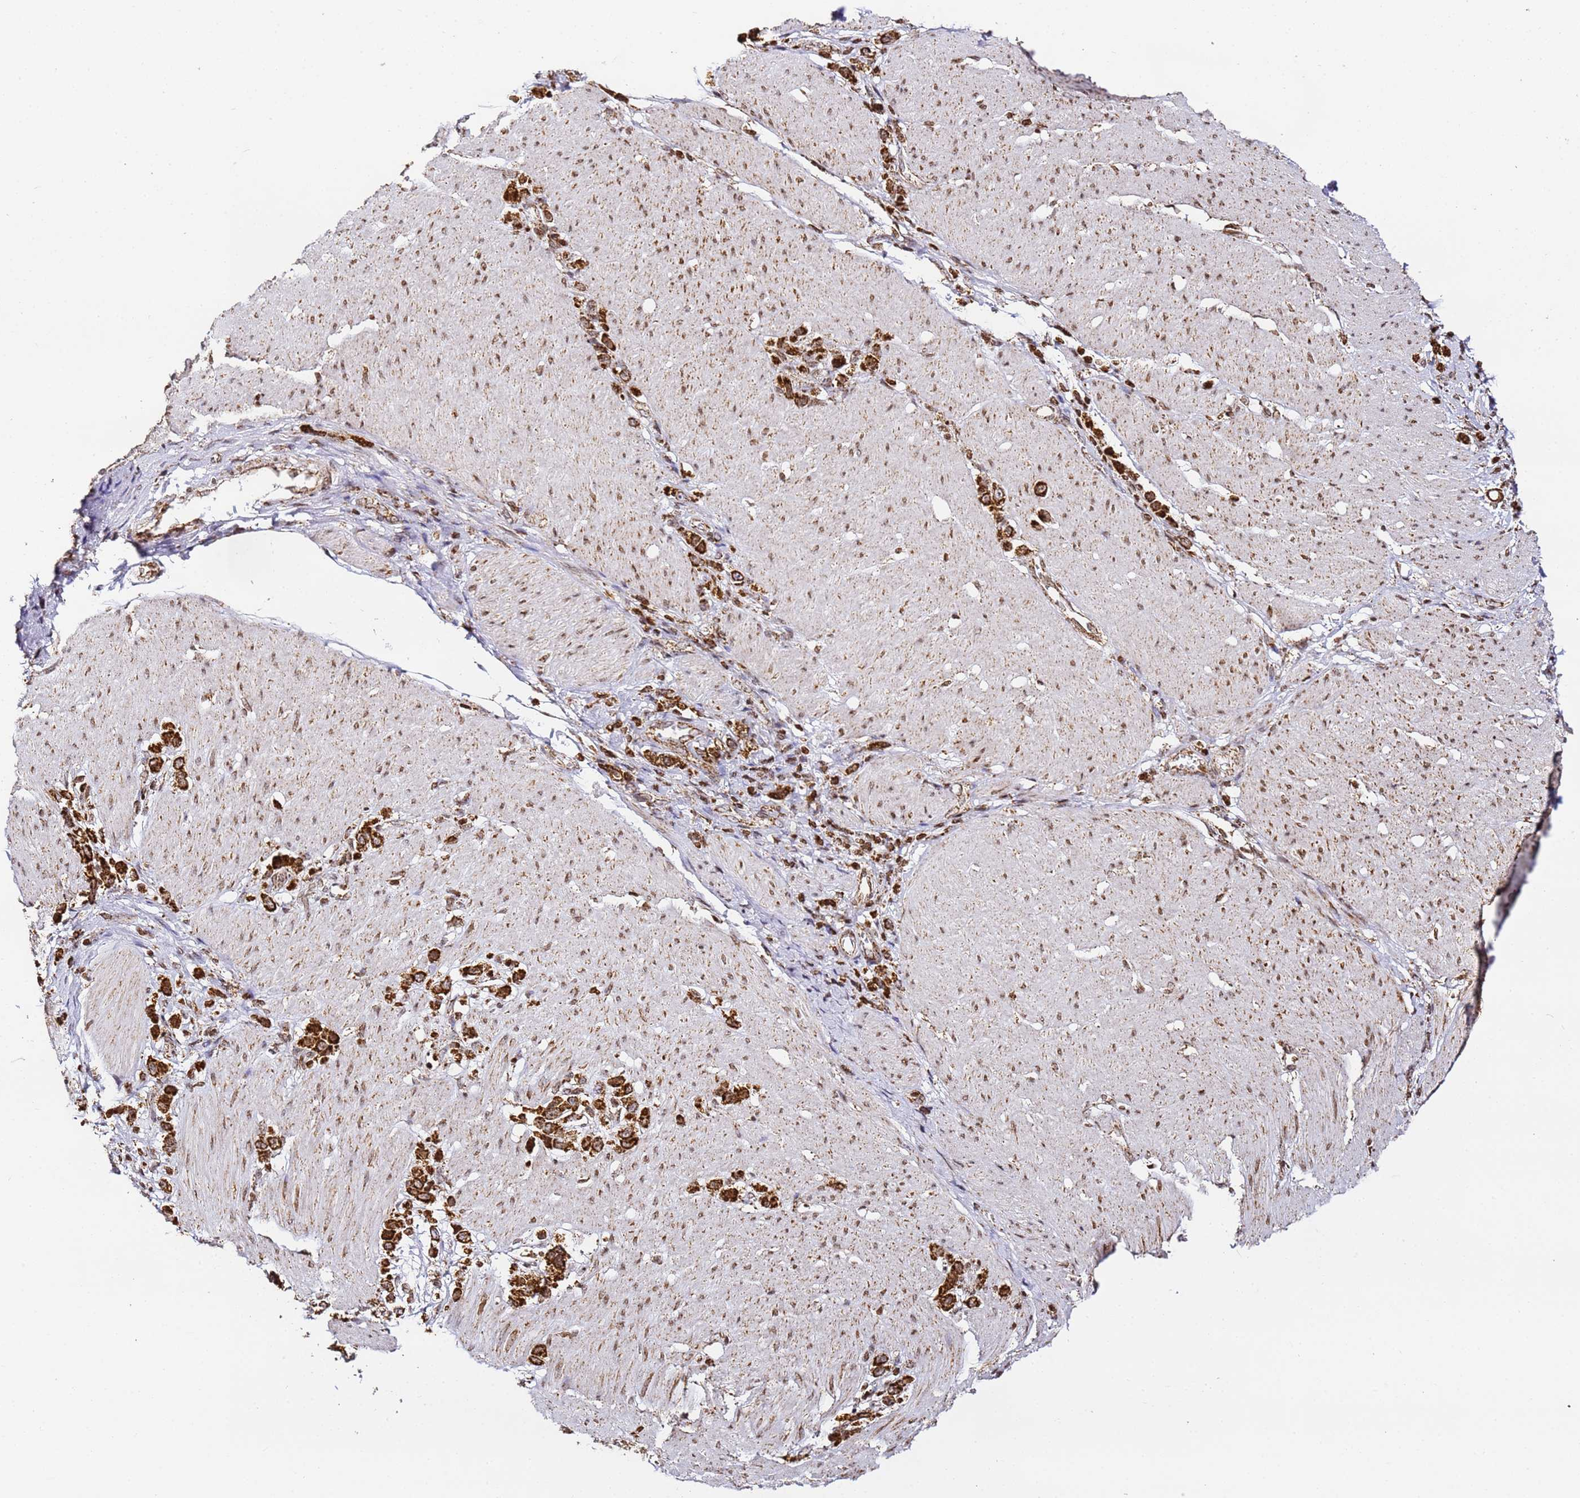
{"staining": {"intensity": "strong", "quantity": ">75%", "location": "cytoplasmic/membranous"}, "tissue": "stomach cancer", "cell_type": "Tumor cells", "image_type": "cancer", "snomed": [{"axis": "morphology", "description": "Normal tissue, NOS"}, {"axis": "morphology", "description": "Adenocarcinoma, NOS"}, {"axis": "topography", "description": "Stomach, upper"}, {"axis": "topography", "description": "Stomach"}], "caption": "Protein expression analysis of human stomach cancer (adenocarcinoma) reveals strong cytoplasmic/membranous expression in about >75% of tumor cells.", "gene": "HSPE1", "patient": {"sex": "female", "age": 65}}